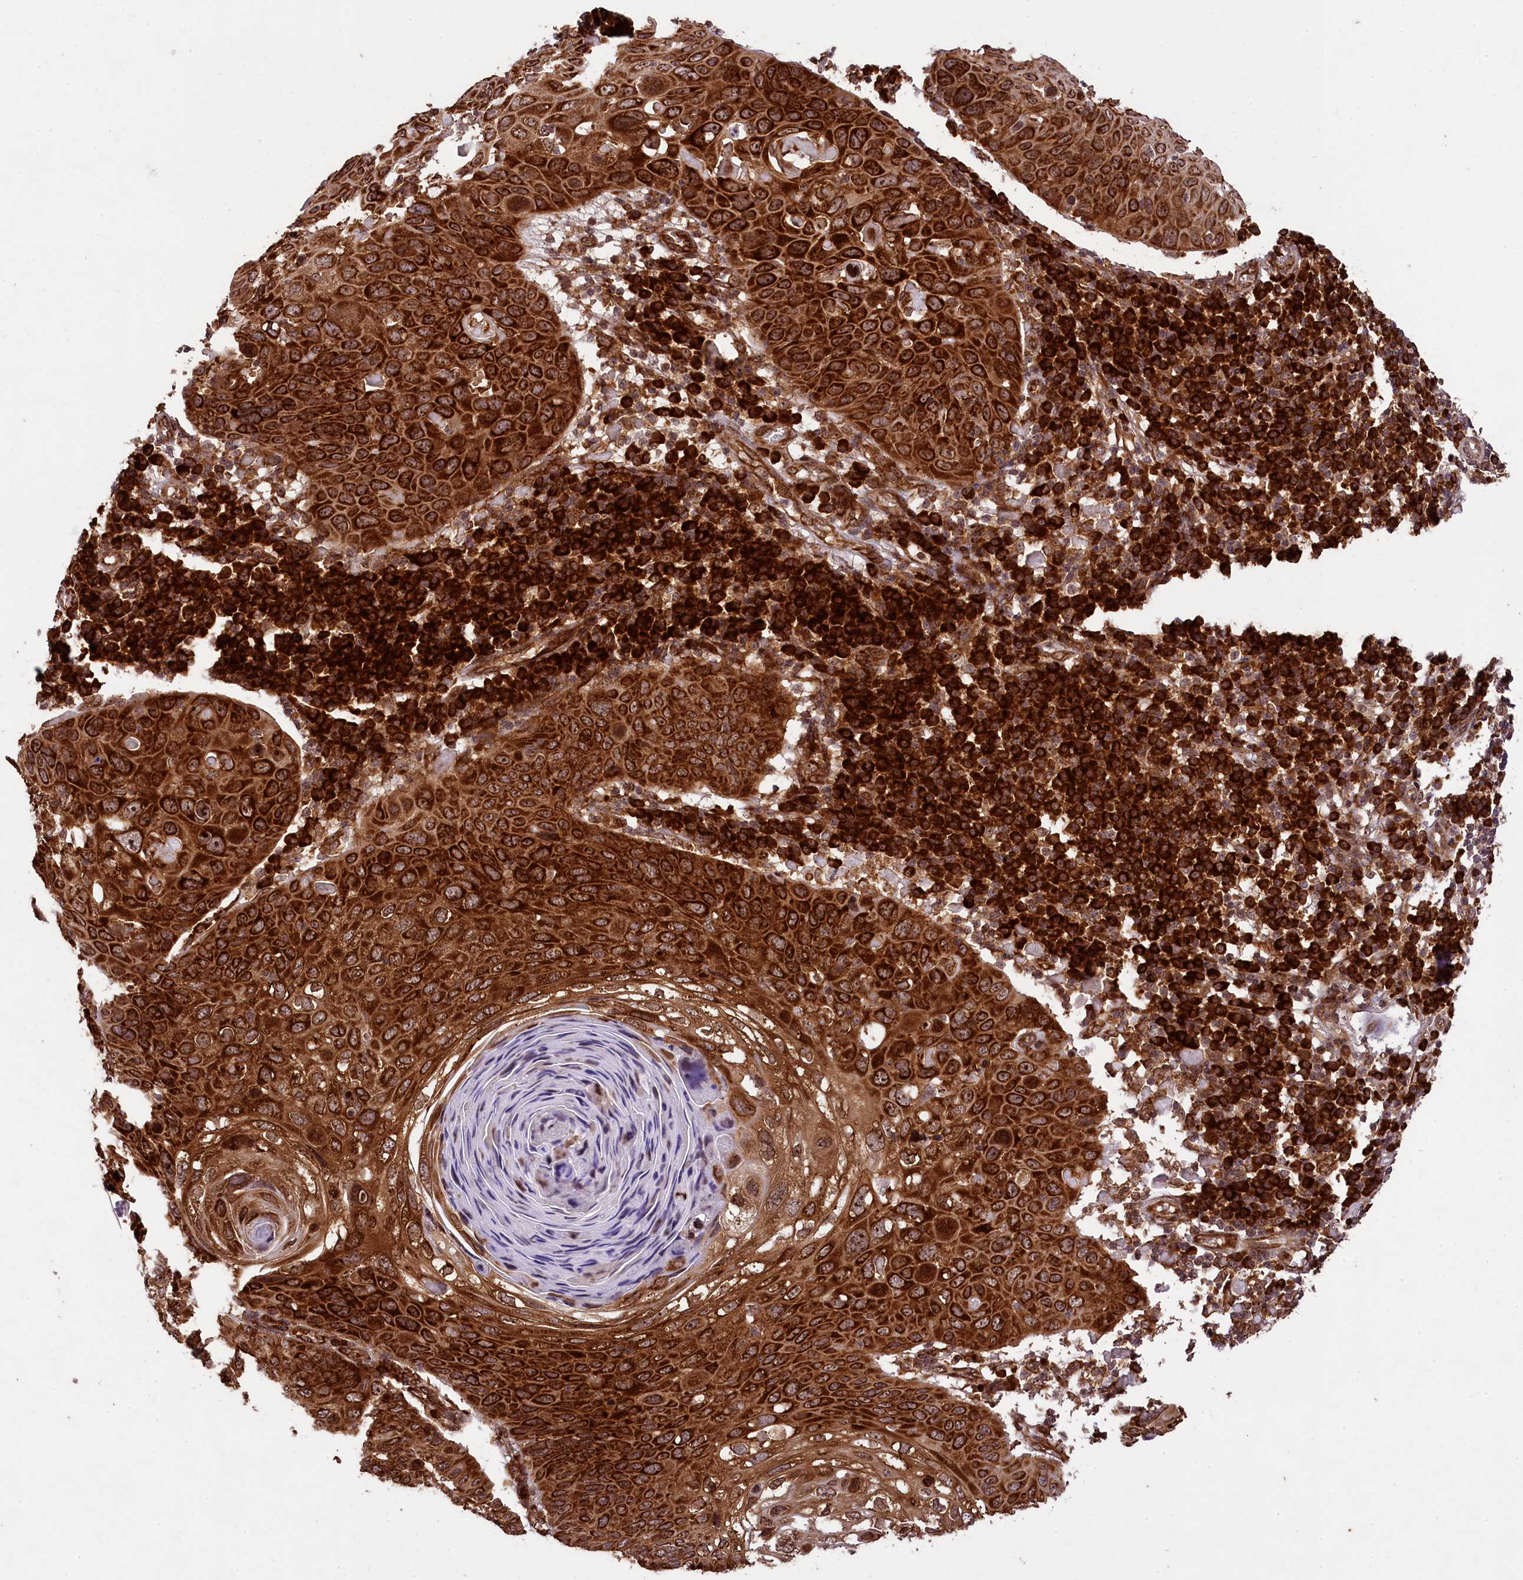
{"staining": {"intensity": "strong", "quantity": ">75%", "location": "cytoplasmic/membranous,nuclear"}, "tissue": "skin cancer", "cell_type": "Tumor cells", "image_type": "cancer", "snomed": [{"axis": "morphology", "description": "Squamous cell carcinoma, NOS"}, {"axis": "topography", "description": "Skin"}], "caption": "Tumor cells reveal high levels of strong cytoplasmic/membranous and nuclear staining in approximately >75% of cells in human skin cancer. Using DAB (brown) and hematoxylin (blue) stains, captured at high magnification using brightfield microscopy.", "gene": "LARP4", "patient": {"sex": "female", "age": 90}}